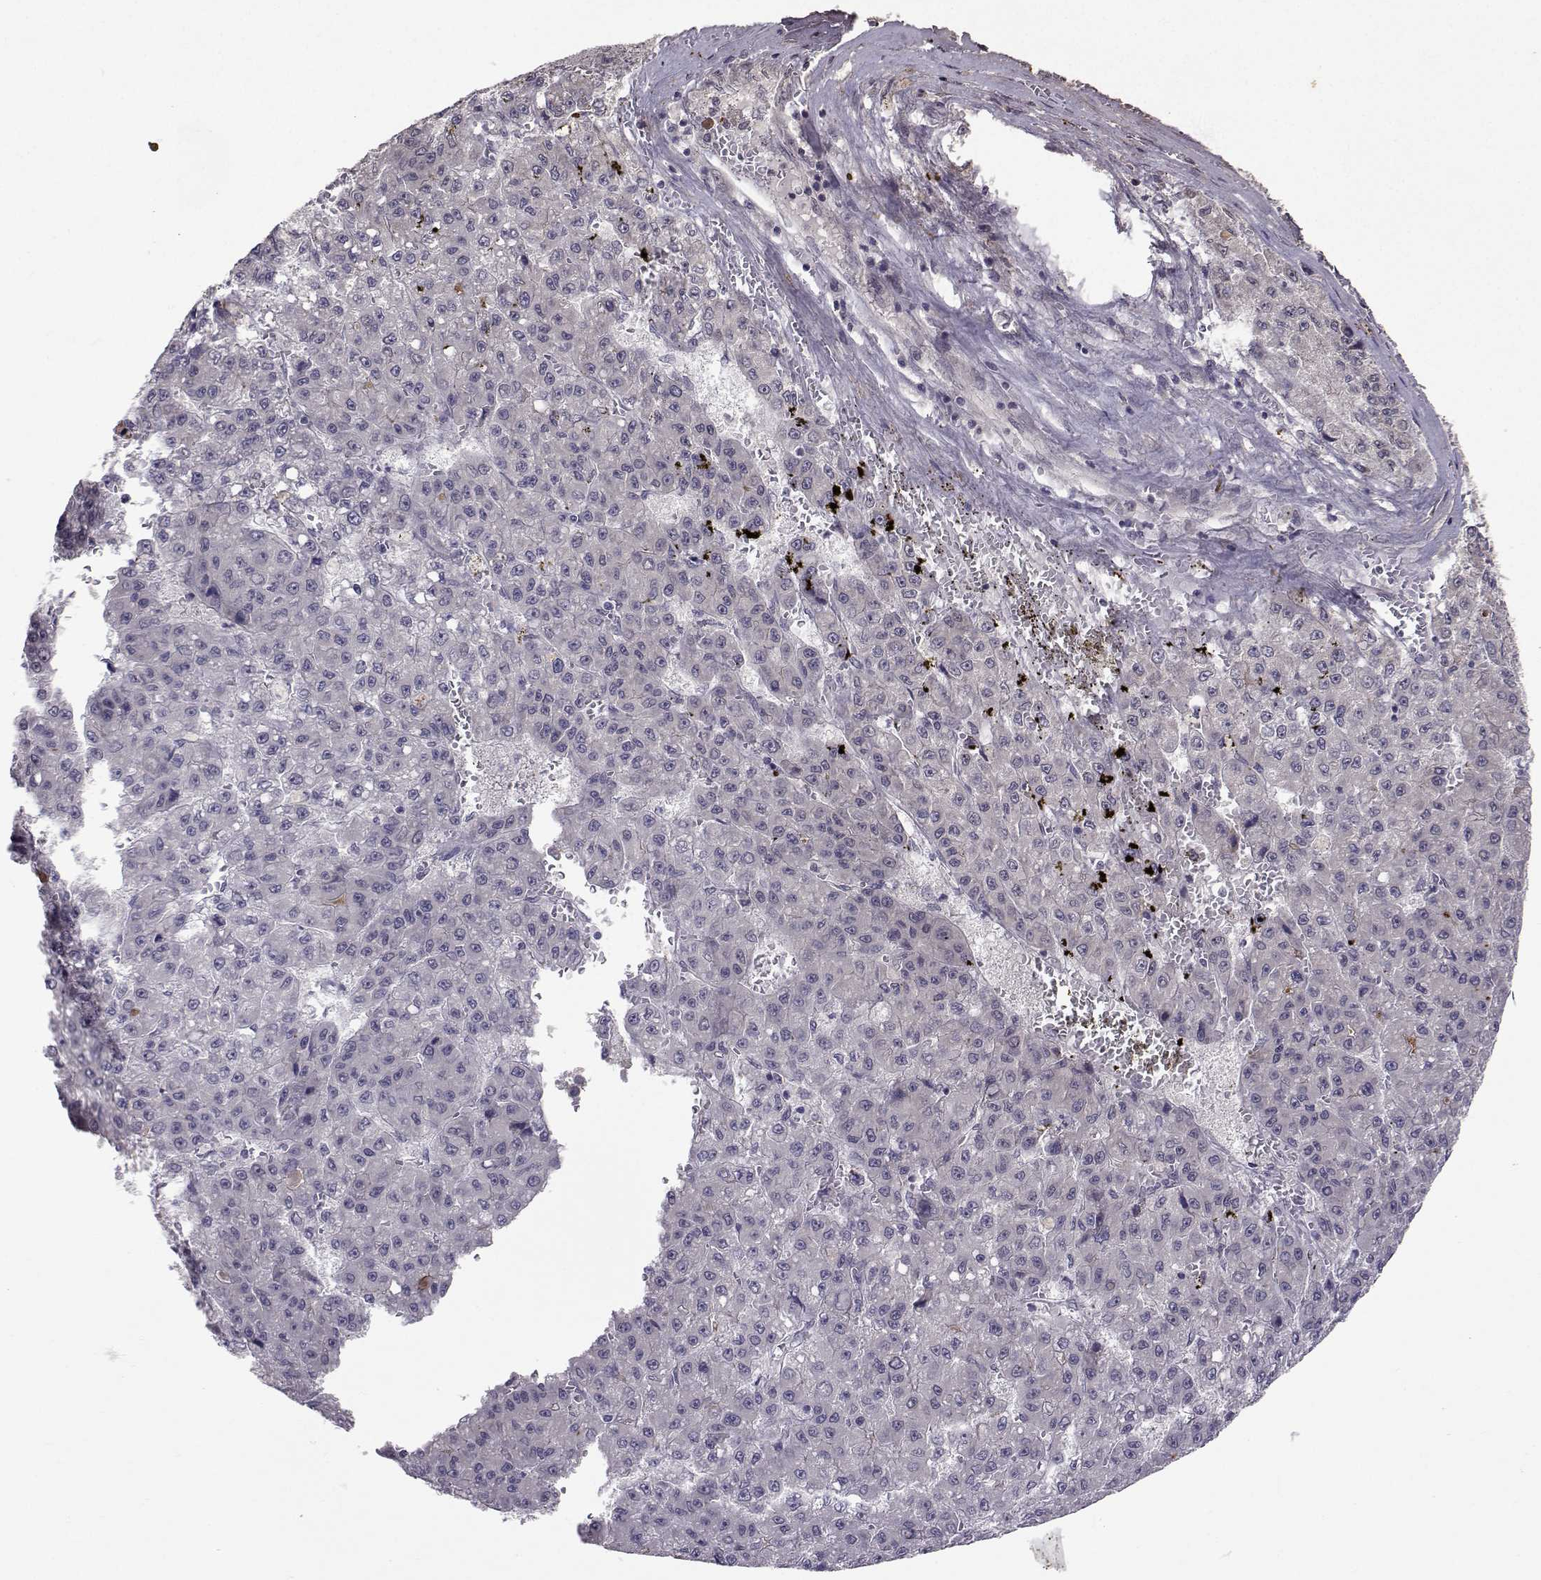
{"staining": {"intensity": "negative", "quantity": "none", "location": "none"}, "tissue": "liver cancer", "cell_type": "Tumor cells", "image_type": "cancer", "snomed": [{"axis": "morphology", "description": "Carcinoma, Hepatocellular, NOS"}, {"axis": "topography", "description": "Liver"}], "caption": "Immunohistochemistry image of neoplastic tissue: liver hepatocellular carcinoma stained with DAB (3,3'-diaminobenzidine) reveals no significant protein staining in tumor cells. Brightfield microscopy of IHC stained with DAB (brown) and hematoxylin (blue), captured at high magnification.", "gene": "SLC6A3", "patient": {"sex": "male", "age": 70}}